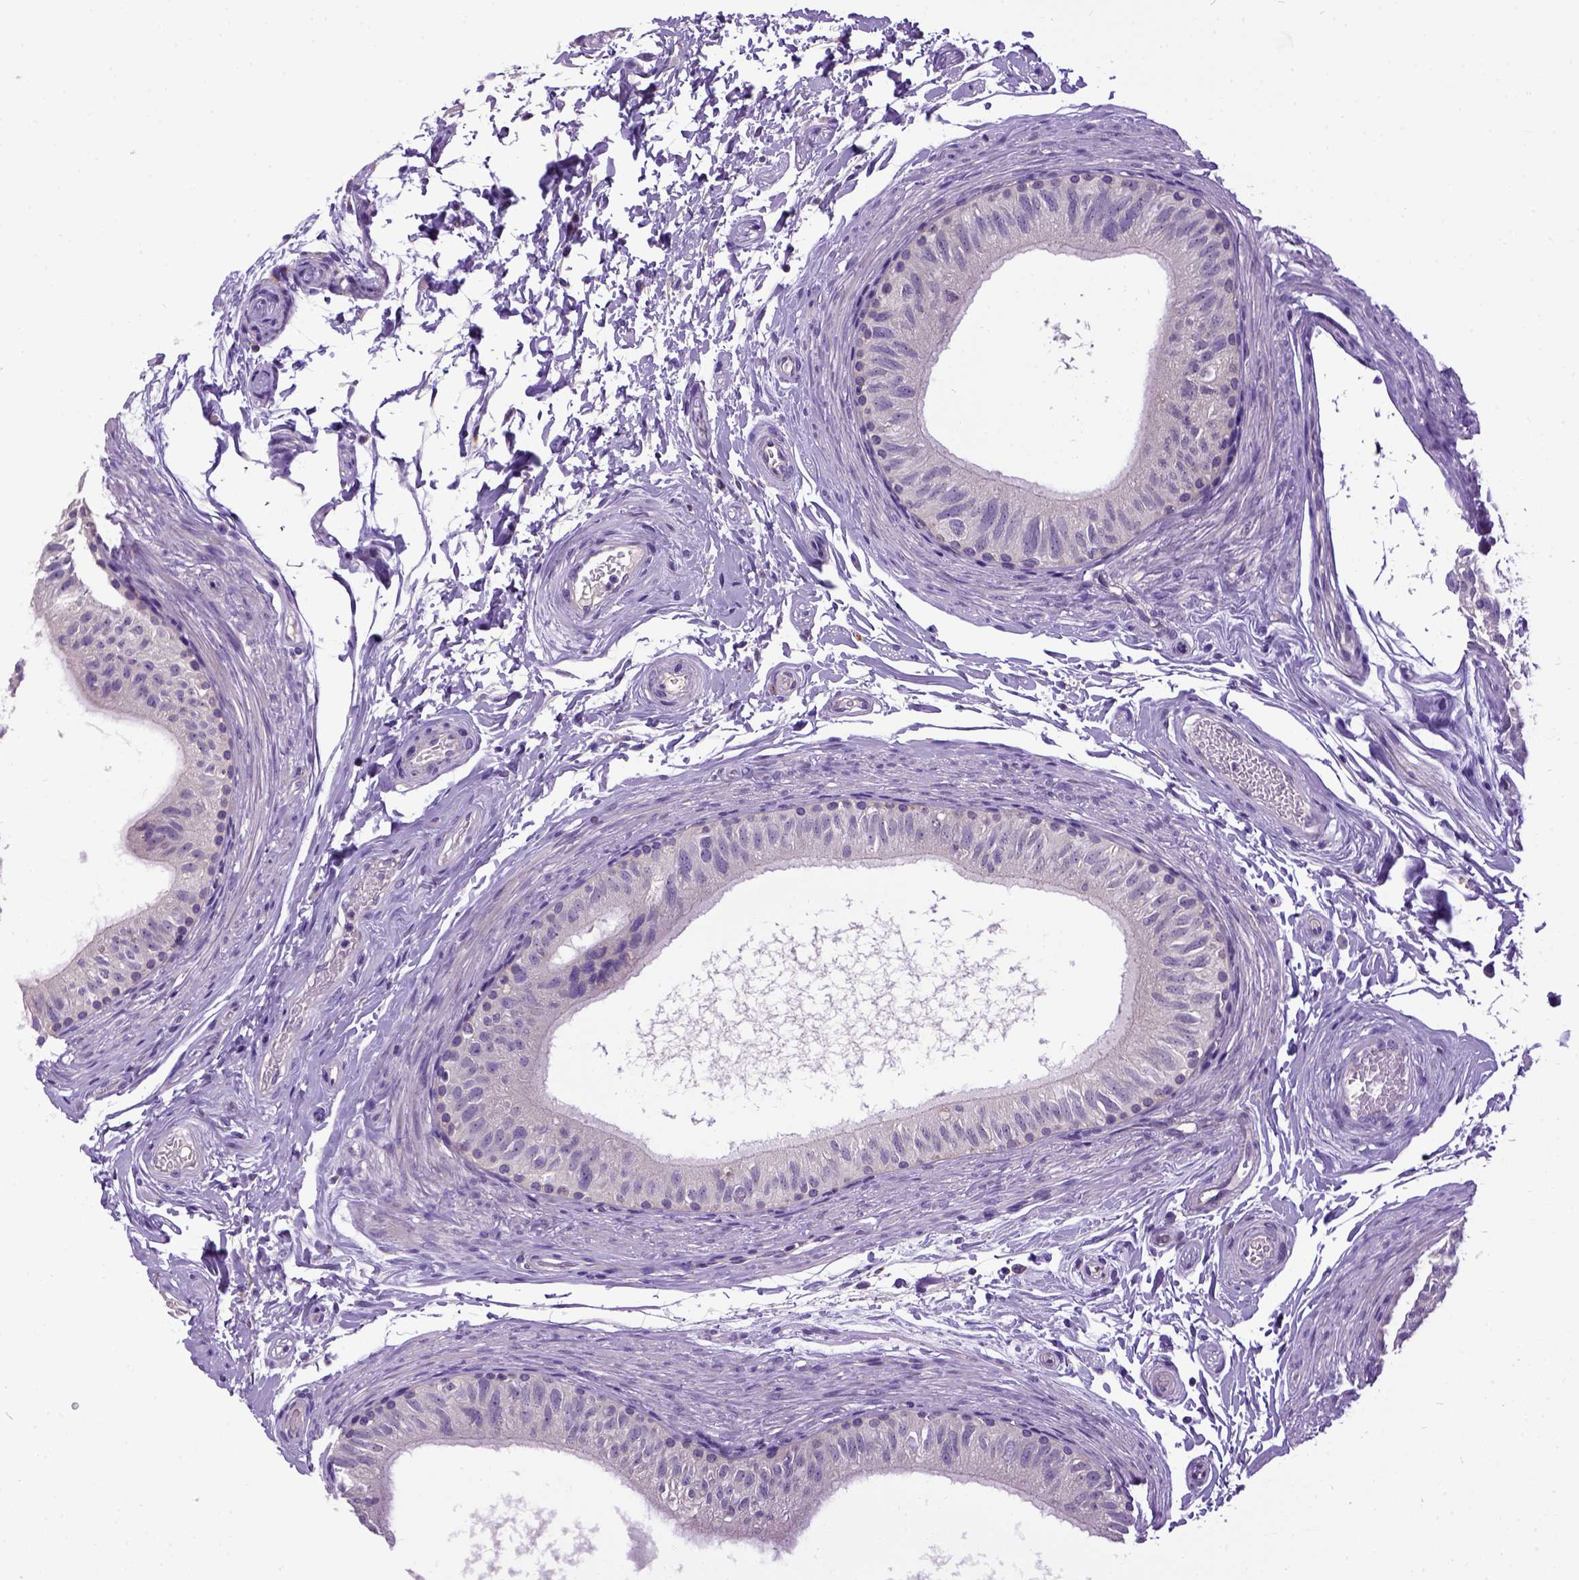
{"staining": {"intensity": "moderate", "quantity": "<25%", "location": "cytoplasmic/membranous"}, "tissue": "epididymis", "cell_type": "Glandular cells", "image_type": "normal", "snomed": [{"axis": "morphology", "description": "Normal tissue, NOS"}, {"axis": "topography", "description": "Epididymis"}], "caption": "About <25% of glandular cells in normal human epididymis reveal moderate cytoplasmic/membranous protein staining as visualized by brown immunohistochemical staining.", "gene": "NEK5", "patient": {"sex": "male", "age": 36}}